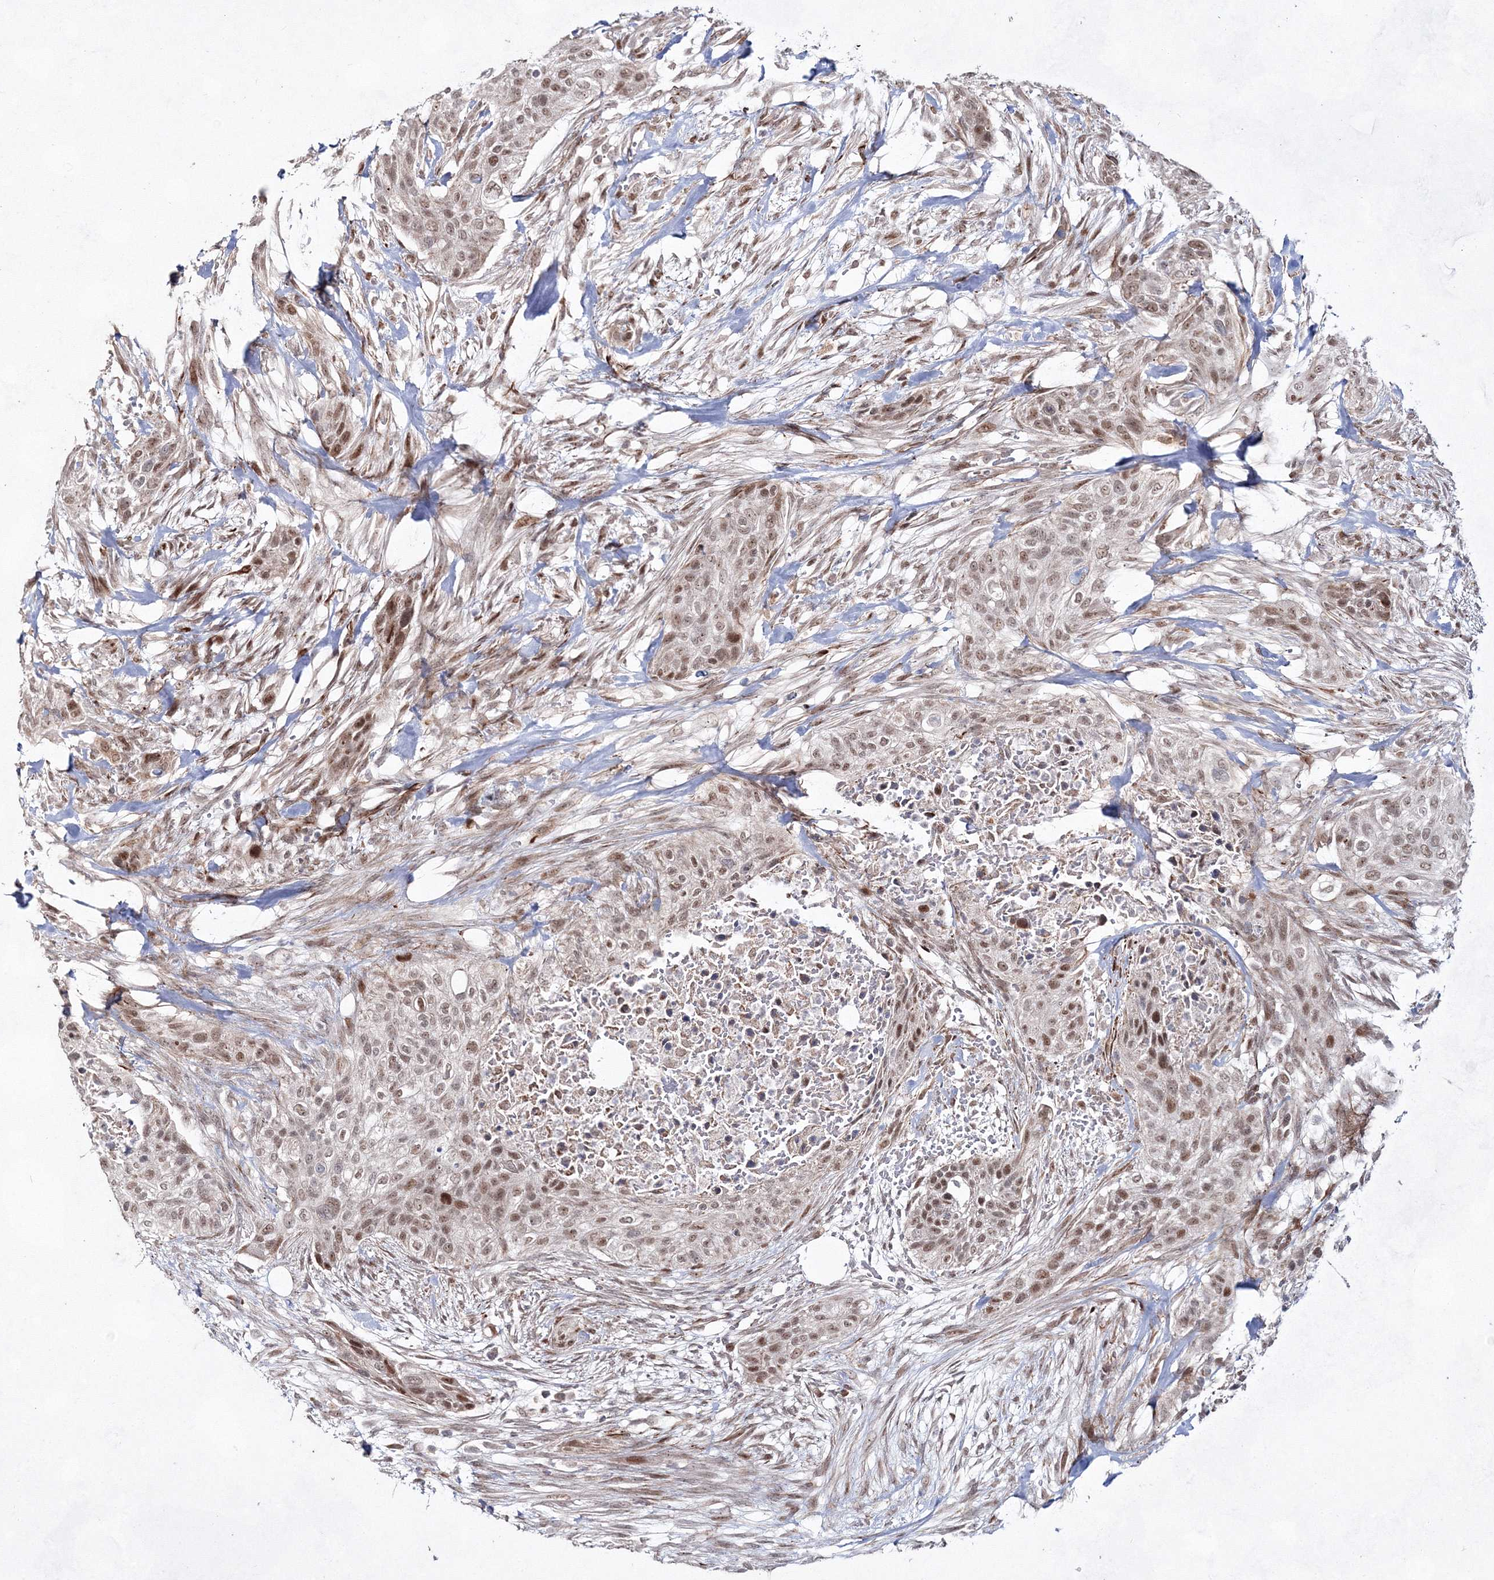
{"staining": {"intensity": "moderate", "quantity": ">75%", "location": "nuclear"}, "tissue": "urothelial cancer", "cell_type": "Tumor cells", "image_type": "cancer", "snomed": [{"axis": "morphology", "description": "Urothelial carcinoma, High grade"}, {"axis": "topography", "description": "Urinary bladder"}], "caption": "Urothelial cancer was stained to show a protein in brown. There is medium levels of moderate nuclear expression in approximately >75% of tumor cells. The protein is shown in brown color, while the nuclei are stained blue.", "gene": "SNIP1", "patient": {"sex": "male", "age": 35}}